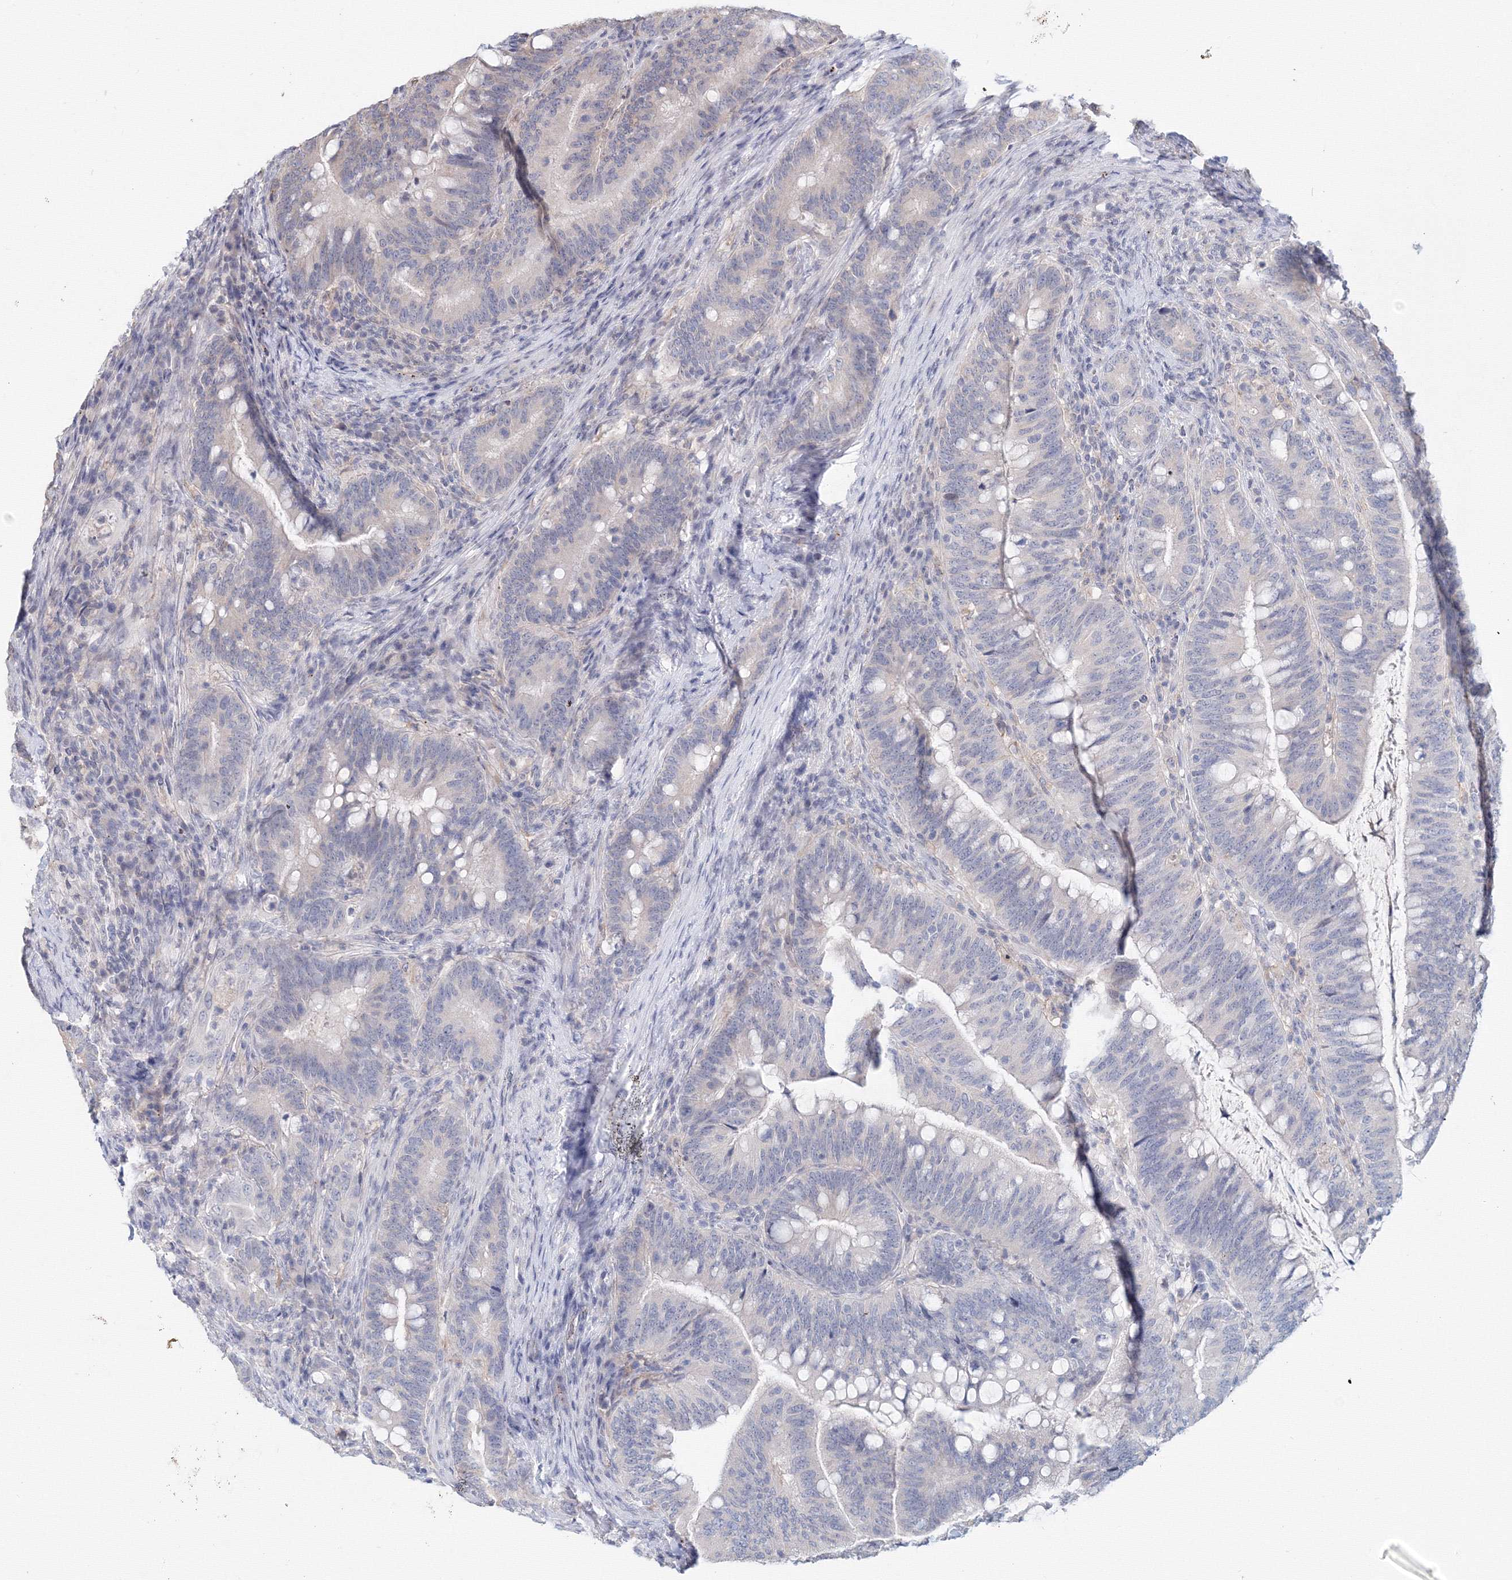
{"staining": {"intensity": "negative", "quantity": "none", "location": "none"}, "tissue": "colorectal cancer", "cell_type": "Tumor cells", "image_type": "cancer", "snomed": [{"axis": "morphology", "description": "Adenocarcinoma, NOS"}, {"axis": "topography", "description": "Colon"}], "caption": "The image reveals no staining of tumor cells in colorectal cancer (adenocarcinoma). (DAB (3,3'-diaminobenzidine) immunohistochemistry with hematoxylin counter stain).", "gene": "SLC7A7", "patient": {"sex": "female", "age": 66}}